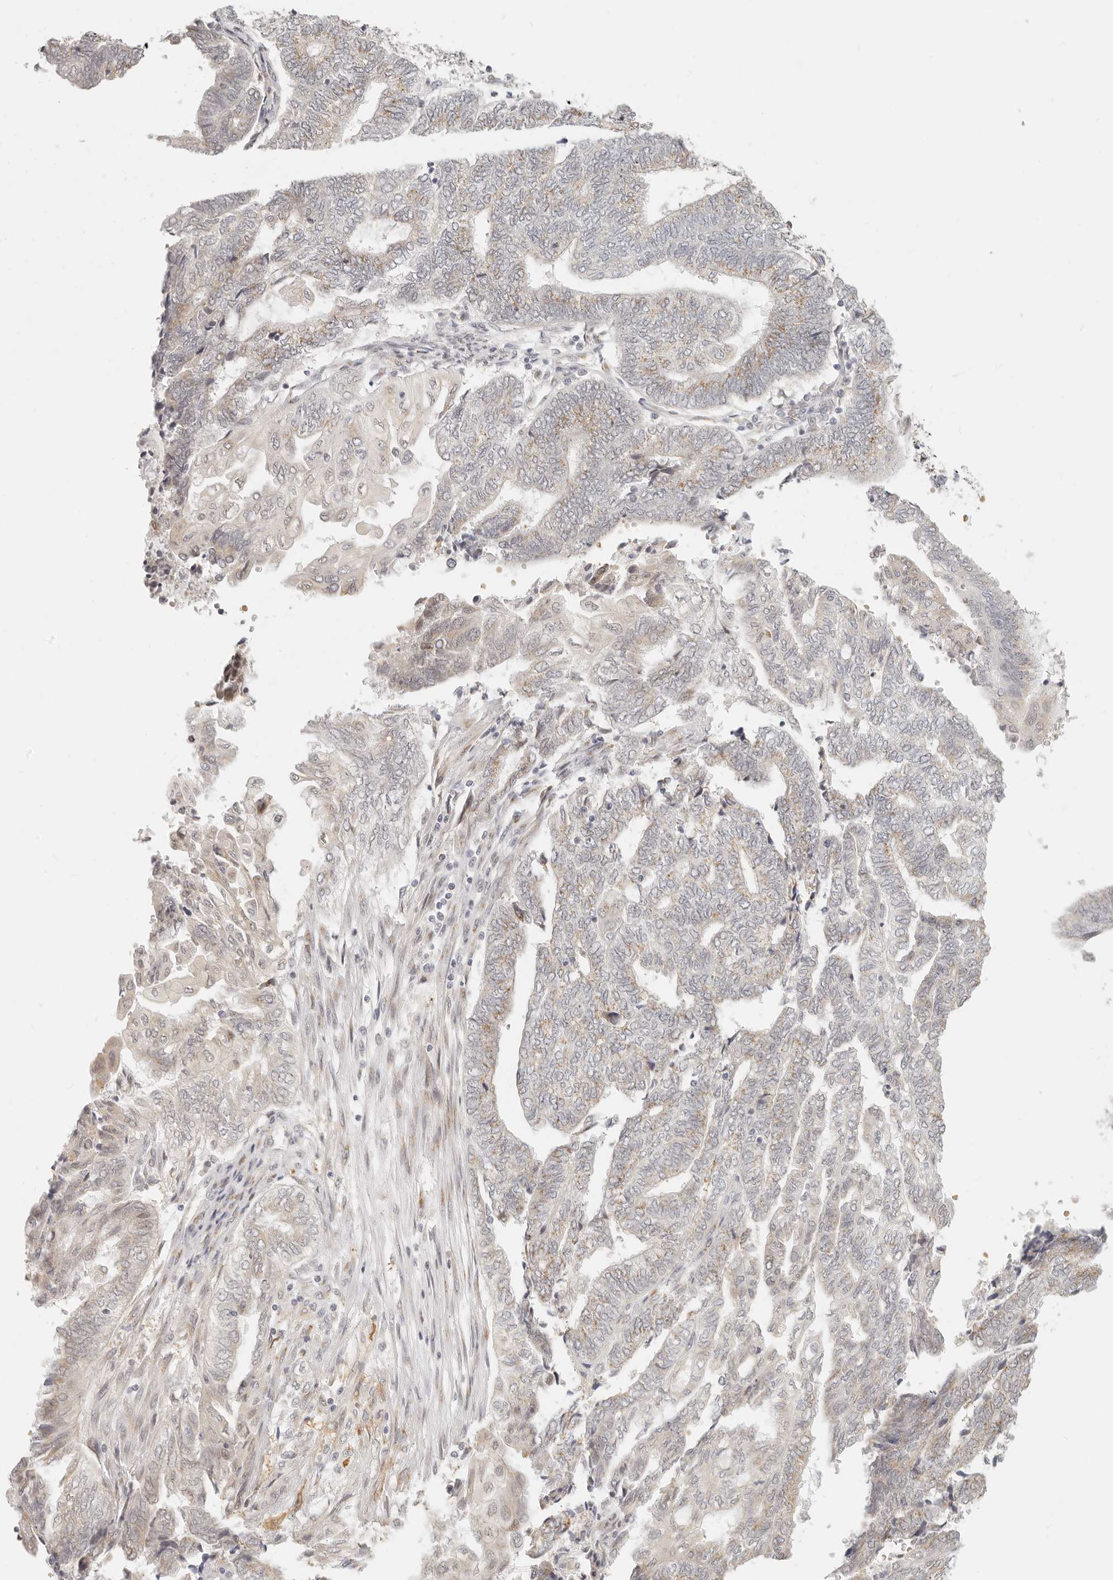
{"staining": {"intensity": "moderate", "quantity": "25%-75%", "location": "cytoplasmic/membranous"}, "tissue": "endometrial cancer", "cell_type": "Tumor cells", "image_type": "cancer", "snomed": [{"axis": "morphology", "description": "Adenocarcinoma, NOS"}, {"axis": "topography", "description": "Uterus"}, {"axis": "topography", "description": "Endometrium"}], "caption": "Human endometrial cancer (adenocarcinoma) stained with a protein marker displays moderate staining in tumor cells.", "gene": "FAM20B", "patient": {"sex": "female", "age": 70}}